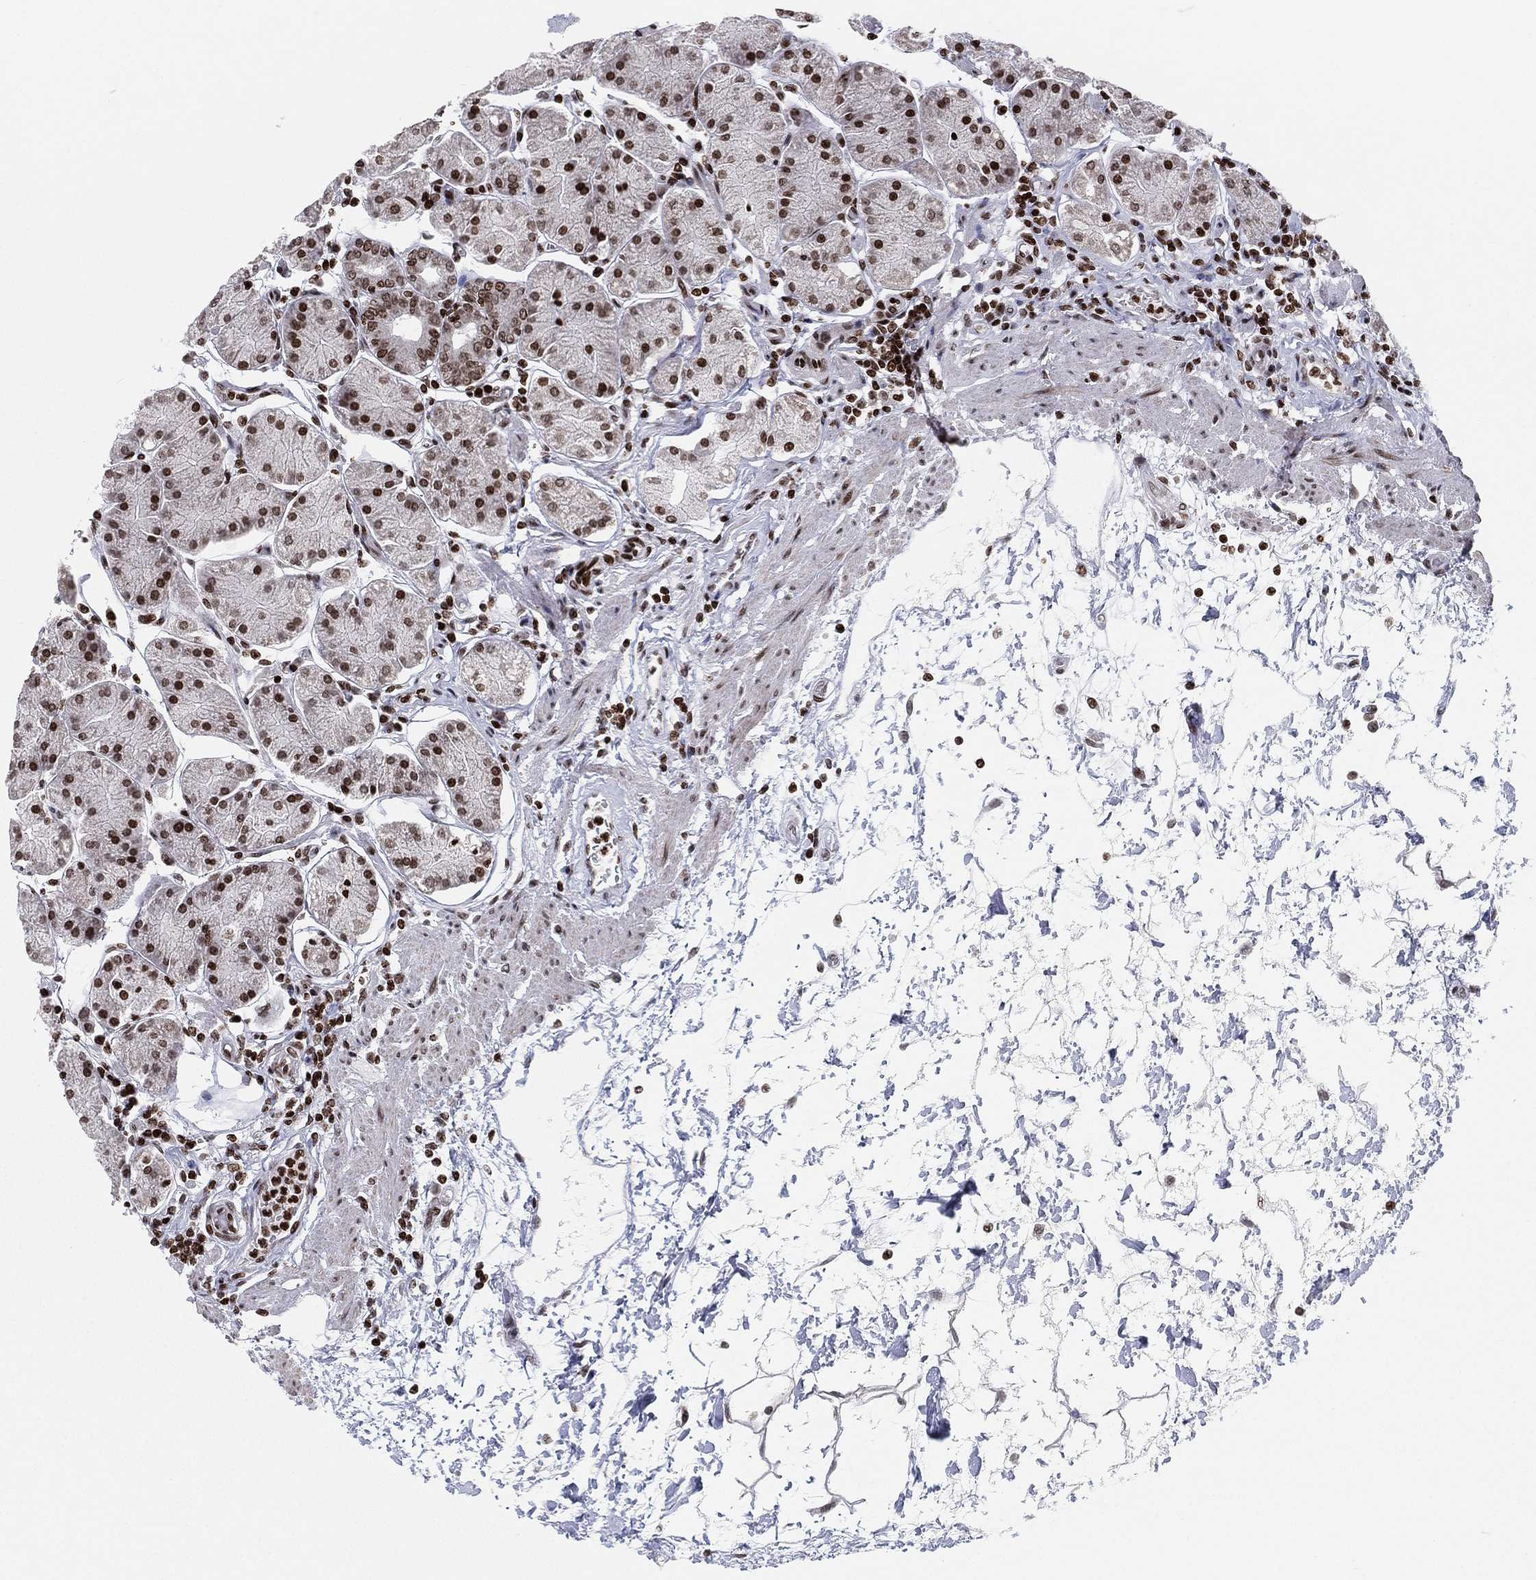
{"staining": {"intensity": "strong", "quantity": "25%-75%", "location": "nuclear"}, "tissue": "stomach", "cell_type": "Glandular cells", "image_type": "normal", "snomed": [{"axis": "morphology", "description": "Normal tissue, NOS"}, {"axis": "topography", "description": "Stomach"}], "caption": "Stomach stained for a protein (brown) demonstrates strong nuclear positive positivity in about 25%-75% of glandular cells.", "gene": "MFSD14A", "patient": {"sex": "male", "age": 54}}